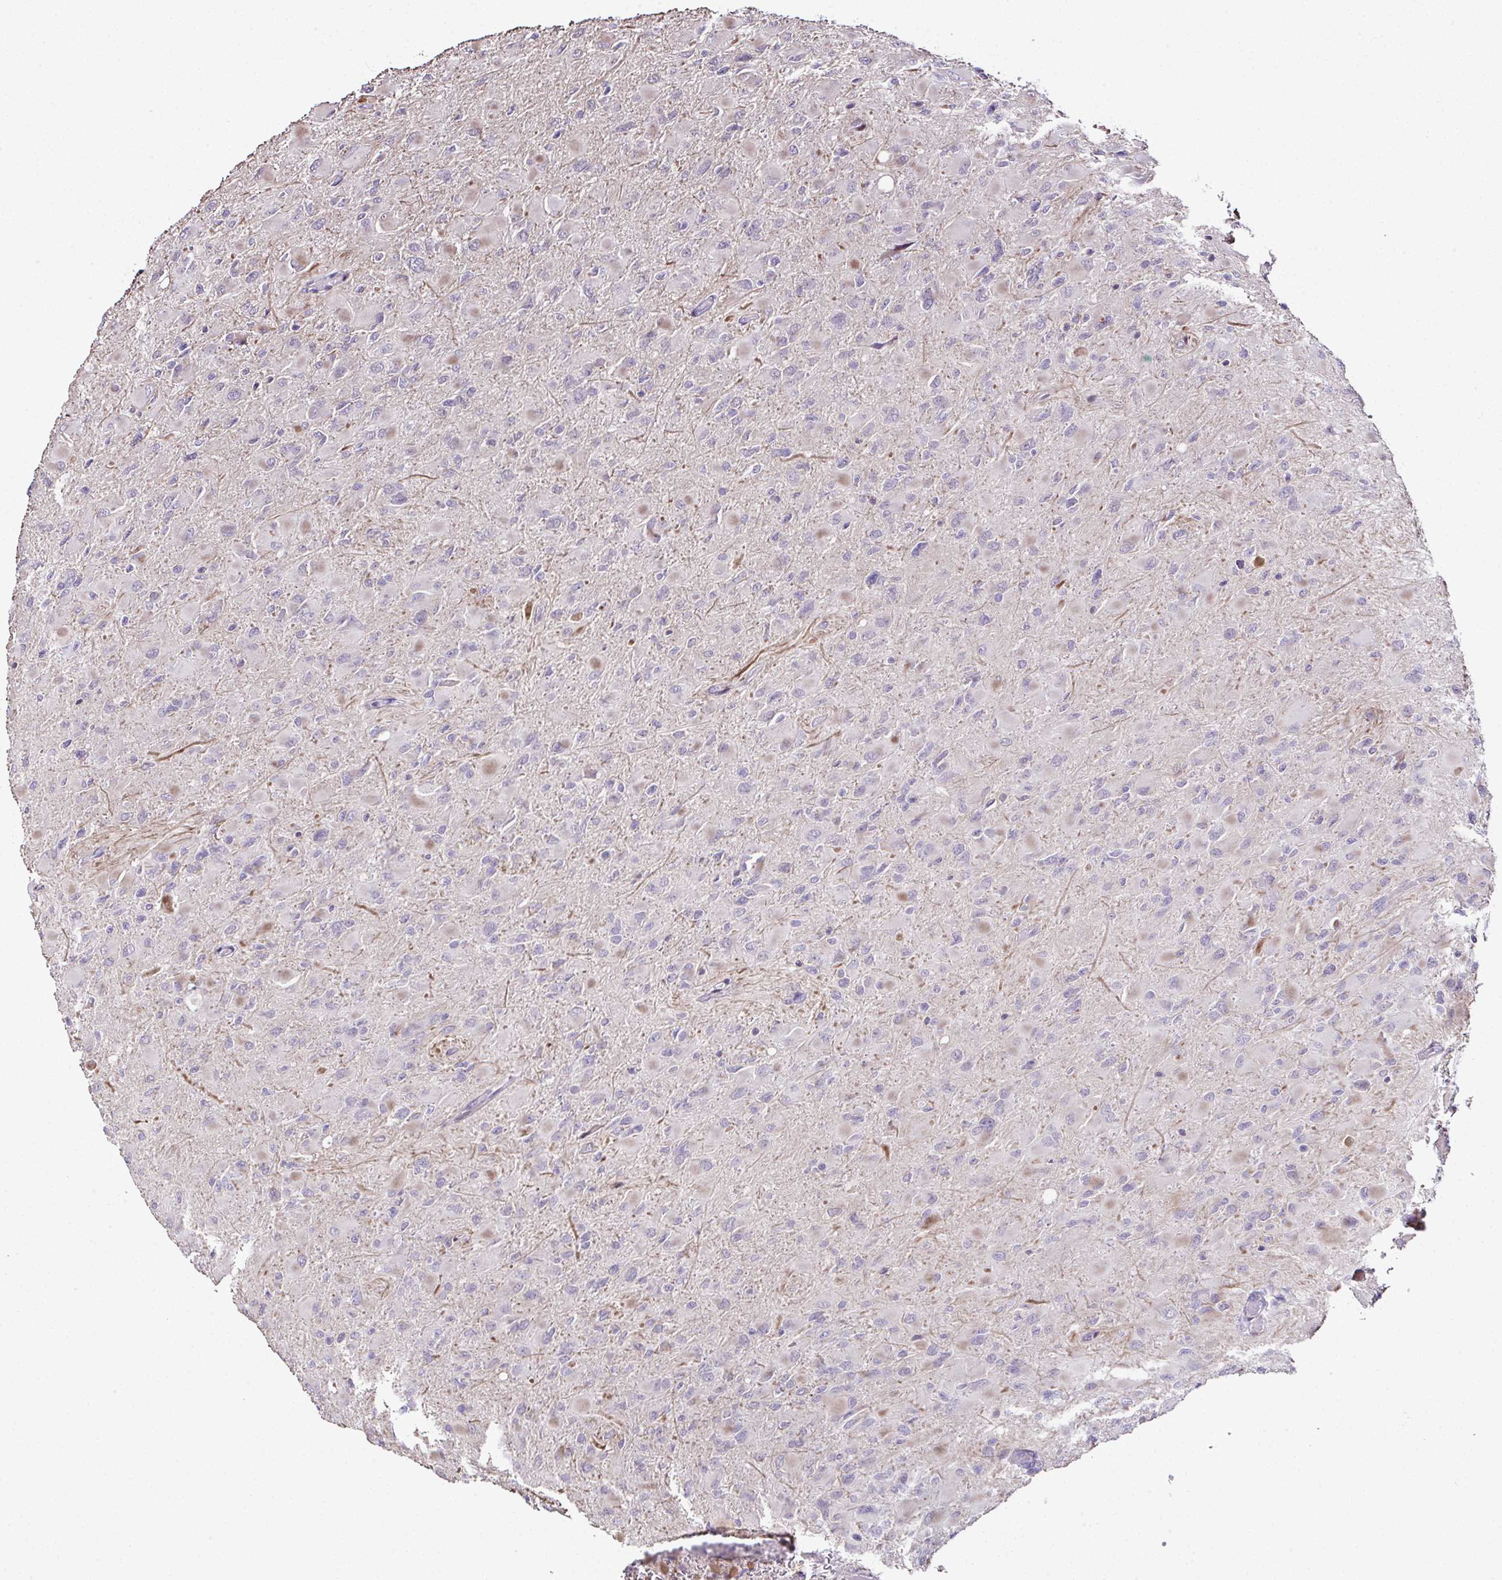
{"staining": {"intensity": "negative", "quantity": "none", "location": "none"}, "tissue": "glioma", "cell_type": "Tumor cells", "image_type": "cancer", "snomed": [{"axis": "morphology", "description": "Glioma, malignant, High grade"}, {"axis": "topography", "description": "Cerebral cortex"}], "caption": "The histopathology image demonstrates no staining of tumor cells in glioma.", "gene": "FBXO34", "patient": {"sex": "female", "age": 36}}